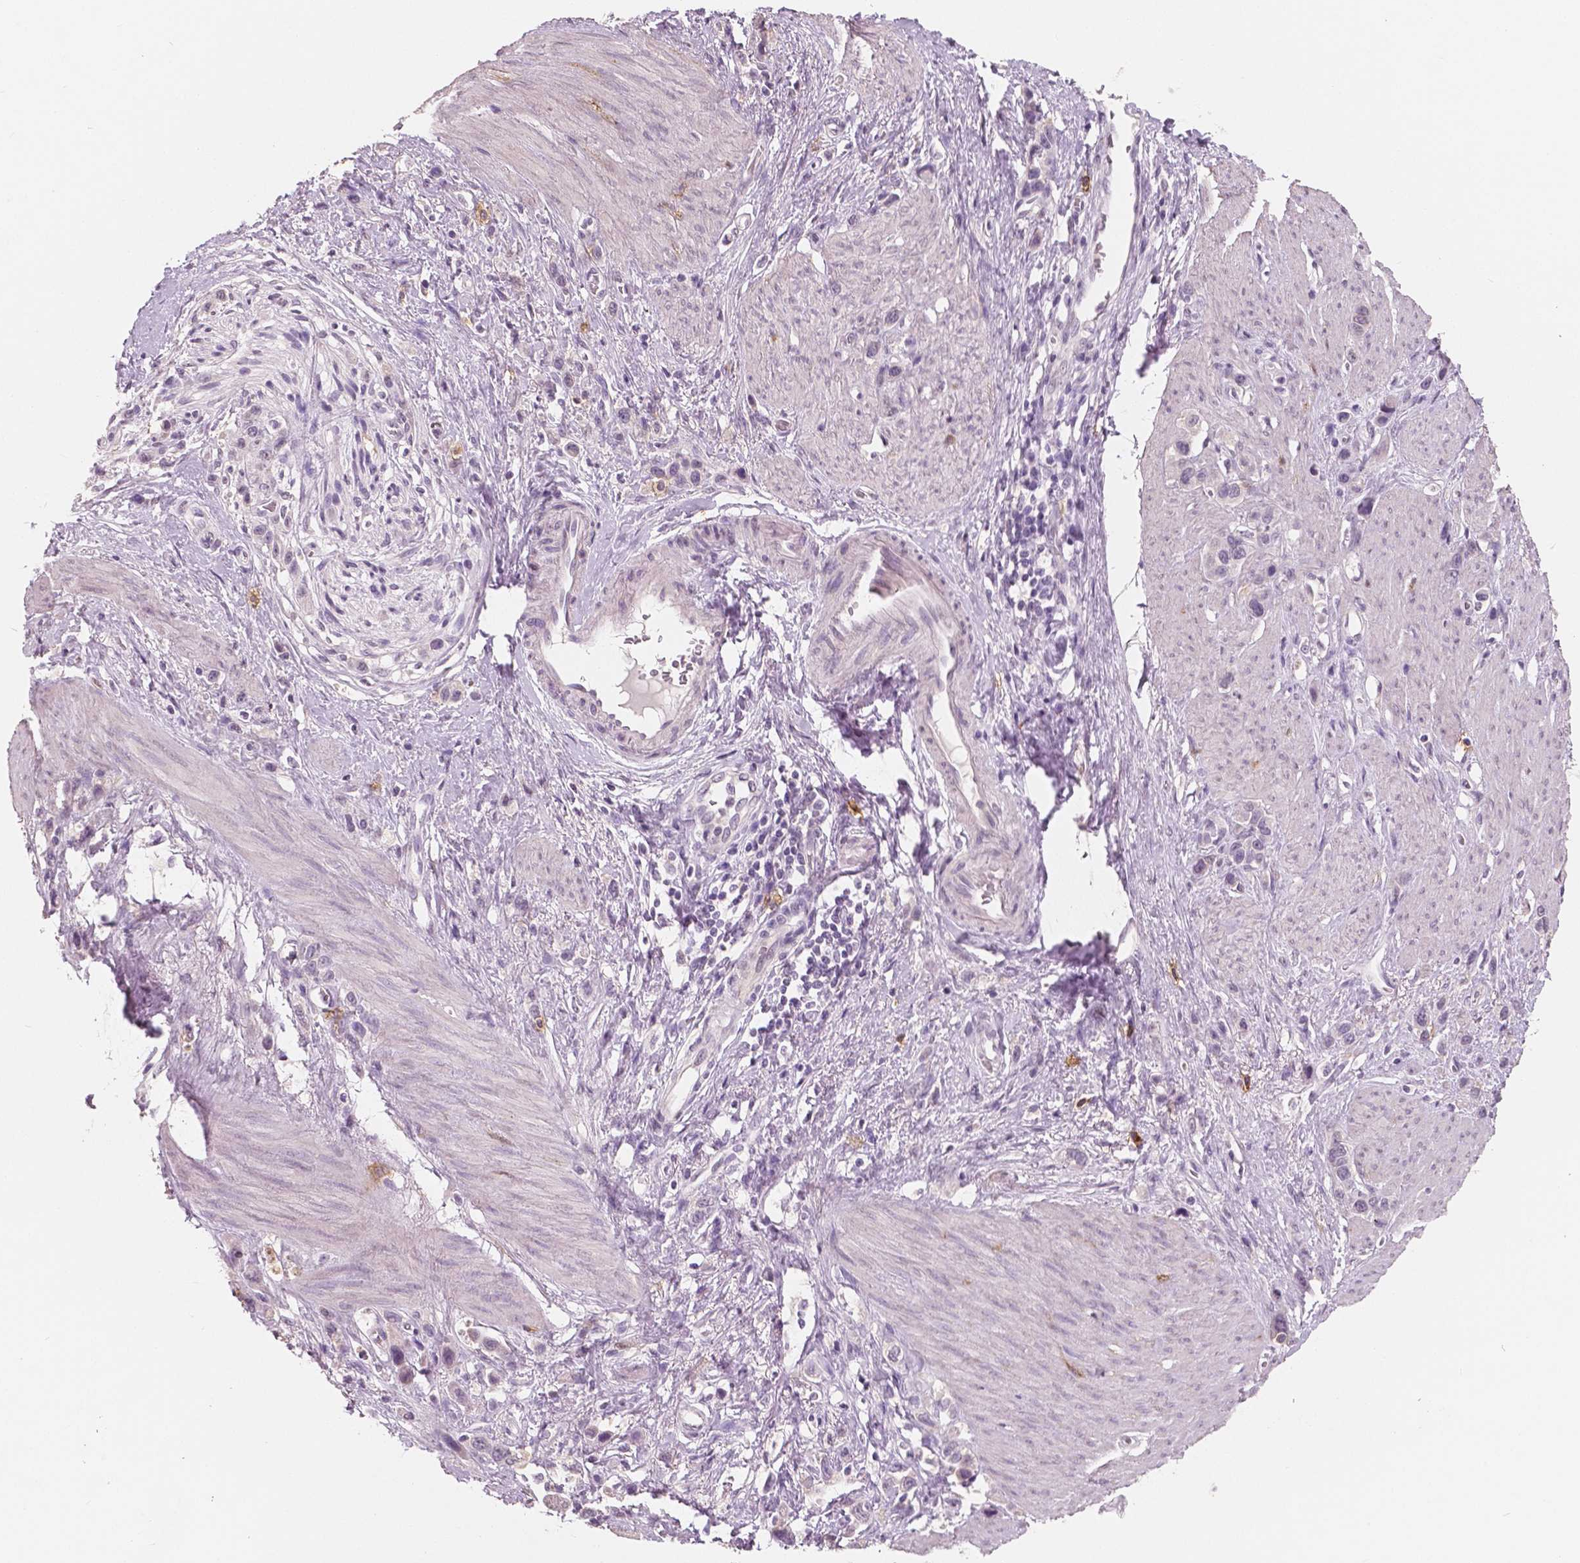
{"staining": {"intensity": "negative", "quantity": "none", "location": "none"}, "tissue": "stomach cancer", "cell_type": "Tumor cells", "image_type": "cancer", "snomed": [{"axis": "morphology", "description": "Adenocarcinoma, NOS"}, {"axis": "topography", "description": "Stomach"}], "caption": "Tumor cells are negative for brown protein staining in stomach cancer. (Immunohistochemistry (ihc), brightfield microscopy, high magnification).", "gene": "KIT", "patient": {"sex": "female", "age": 65}}